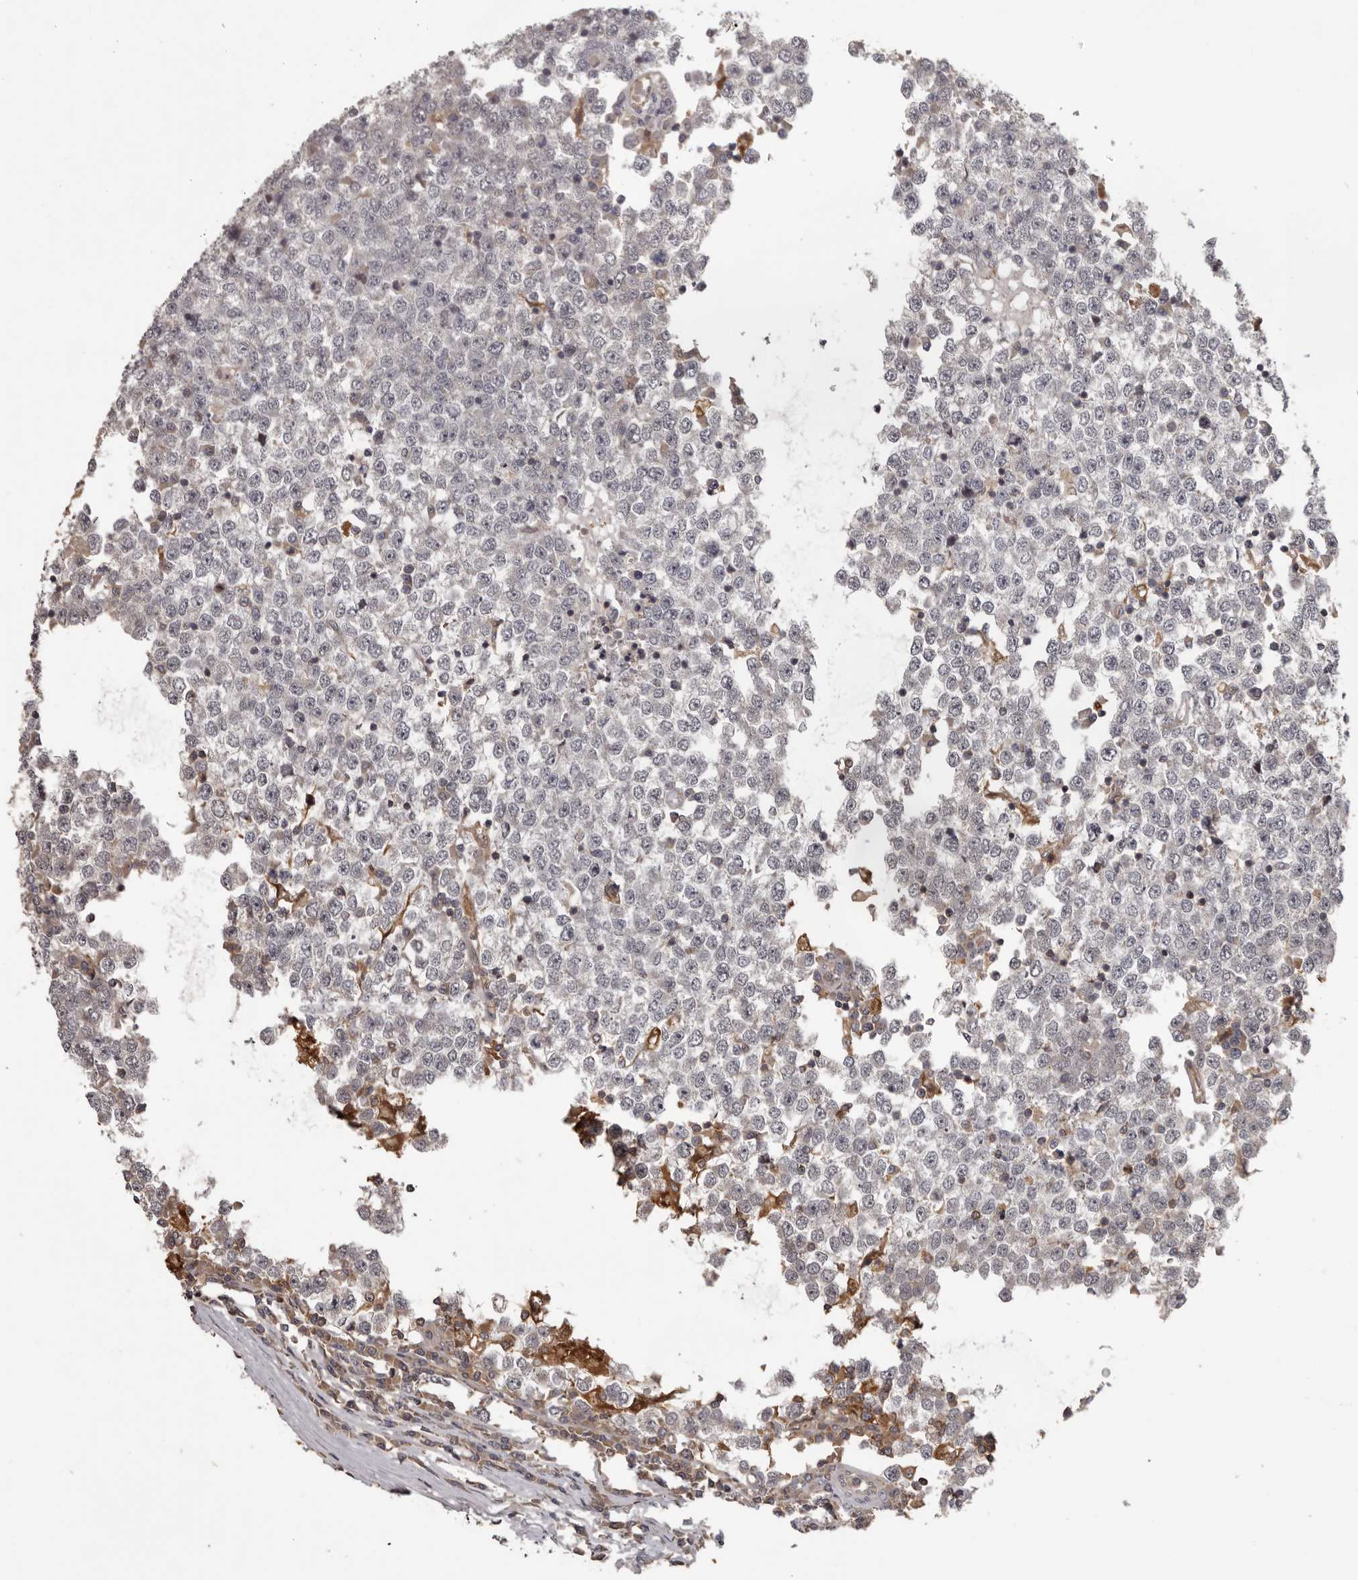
{"staining": {"intensity": "negative", "quantity": "none", "location": "none"}, "tissue": "testis cancer", "cell_type": "Tumor cells", "image_type": "cancer", "snomed": [{"axis": "morphology", "description": "Seminoma, NOS"}, {"axis": "topography", "description": "Testis"}], "caption": "This photomicrograph is of seminoma (testis) stained with IHC to label a protein in brown with the nuclei are counter-stained blue. There is no staining in tumor cells.", "gene": "ANKRD44", "patient": {"sex": "male", "age": 65}}